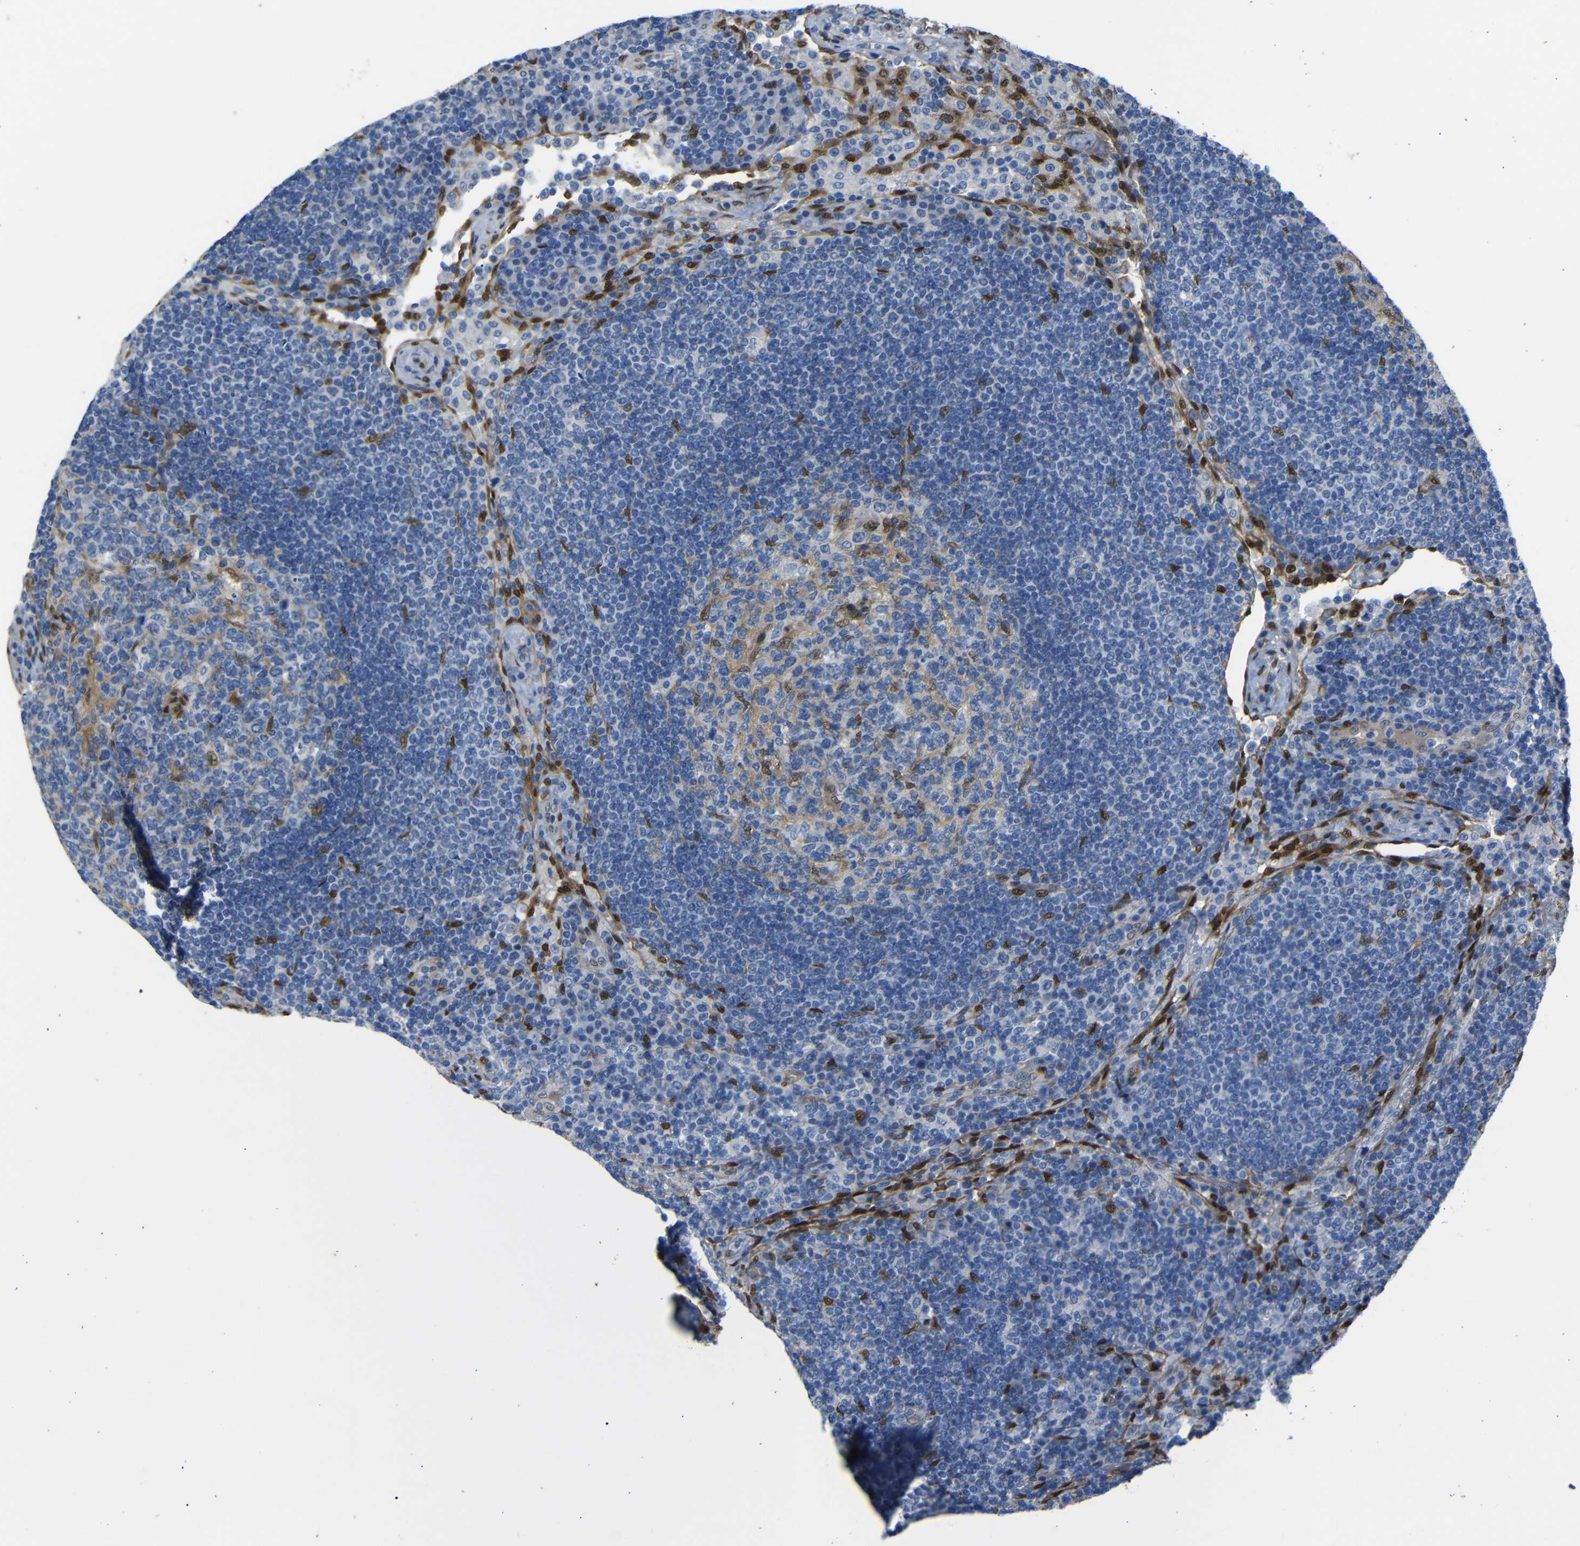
{"staining": {"intensity": "moderate", "quantity": "<25%", "location": "nuclear"}, "tissue": "lymph node", "cell_type": "Germinal center cells", "image_type": "normal", "snomed": [{"axis": "morphology", "description": "Normal tissue, NOS"}, {"axis": "topography", "description": "Lymph node"}], "caption": "DAB immunohistochemical staining of unremarkable lymph node demonstrates moderate nuclear protein staining in about <25% of germinal center cells. (DAB (3,3'-diaminobenzidine) = brown stain, brightfield microscopy at high magnification).", "gene": "YAP1", "patient": {"sex": "female", "age": 53}}